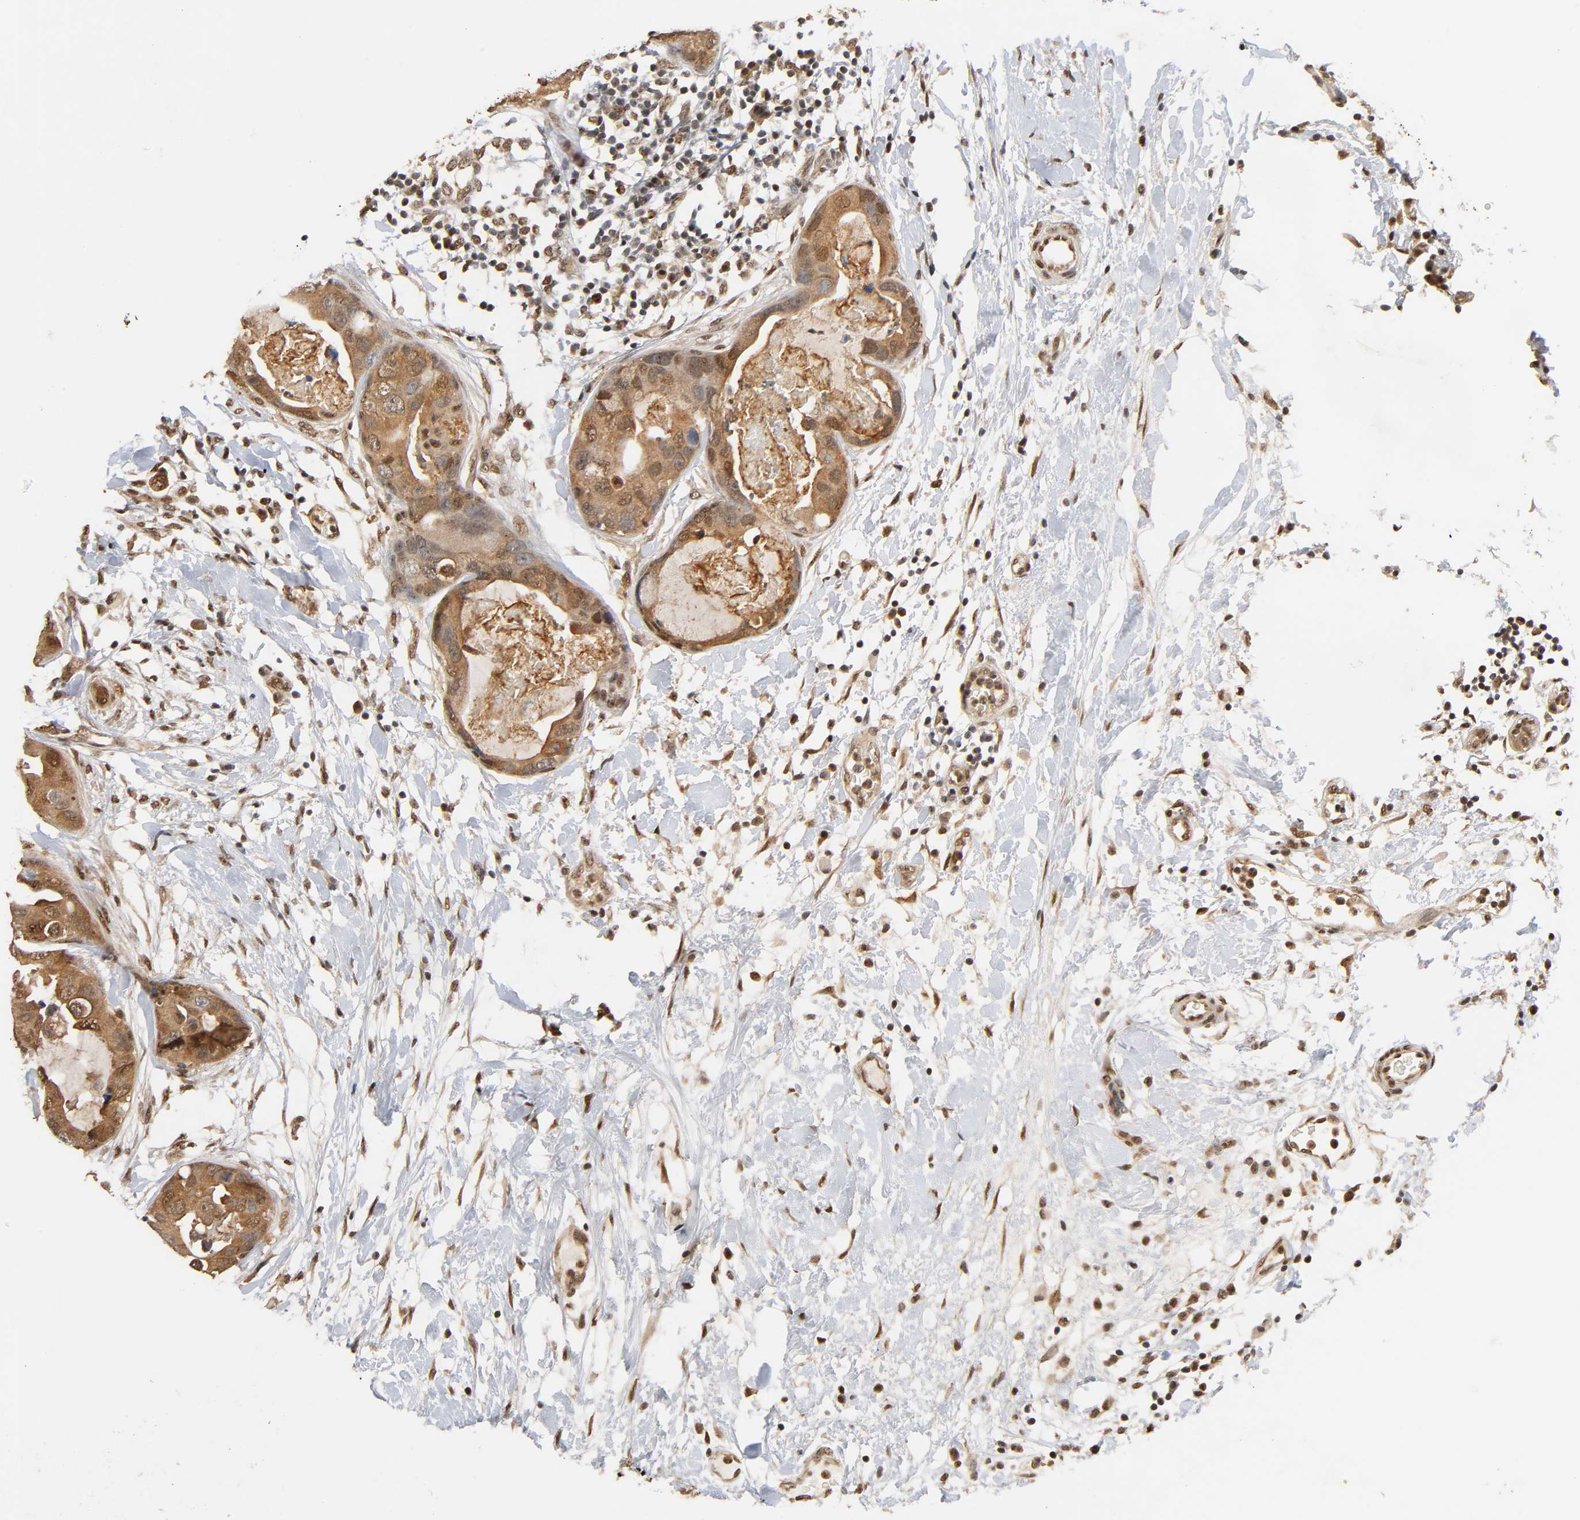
{"staining": {"intensity": "strong", "quantity": ">75%", "location": "cytoplasmic/membranous,nuclear"}, "tissue": "breast cancer", "cell_type": "Tumor cells", "image_type": "cancer", "snomed": [{"axis": "morphology", "description": "Duct carcinoma"}, {"axis": "topography", "description": "Breast"}], "caption": "Intraductal carcinoma (breast) stained with a protein marker reveals strong staining in tumor cells.", "gene": "UBC", "patient": {"sex": "female", "age": 40}}